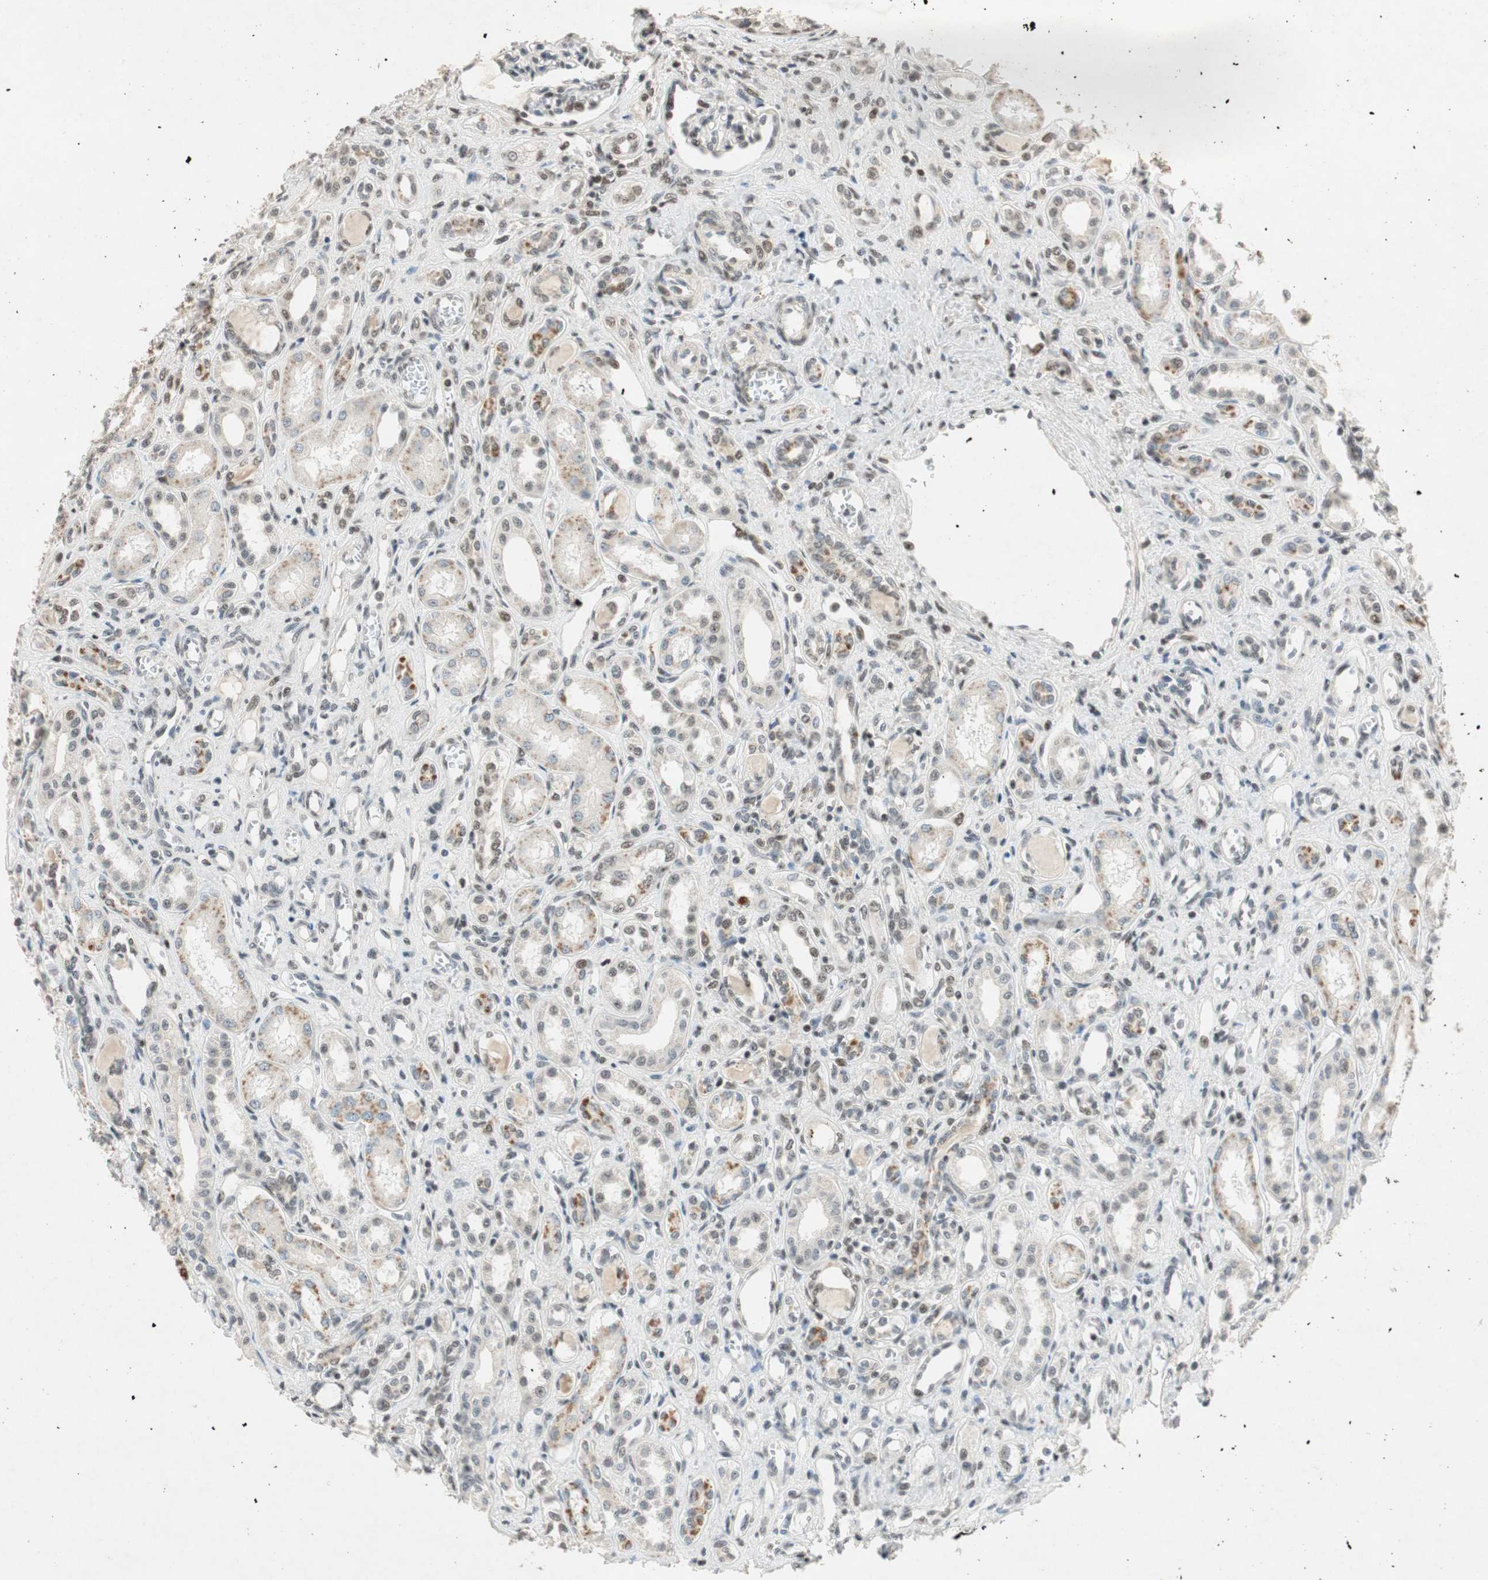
{"staining": {"intensity": "moderate", "quantity": ">75%", "location": "nuclear"}, "tissue": "kidney", "cell_type": "Cells in glomeruli", "image_type": "normal", "snomed": [{"axis": "morphology", "description": "Normal tissue, NOS"}, {"axis": "topography", "description": "Kidney"}], "caption": "Cells in glomeruli show medium levels of moderate nuclear expression in approximately >75% of cells in benign kidney.", "gene": "NCBP3", "patient": {"sex": "male", "age": 7}}